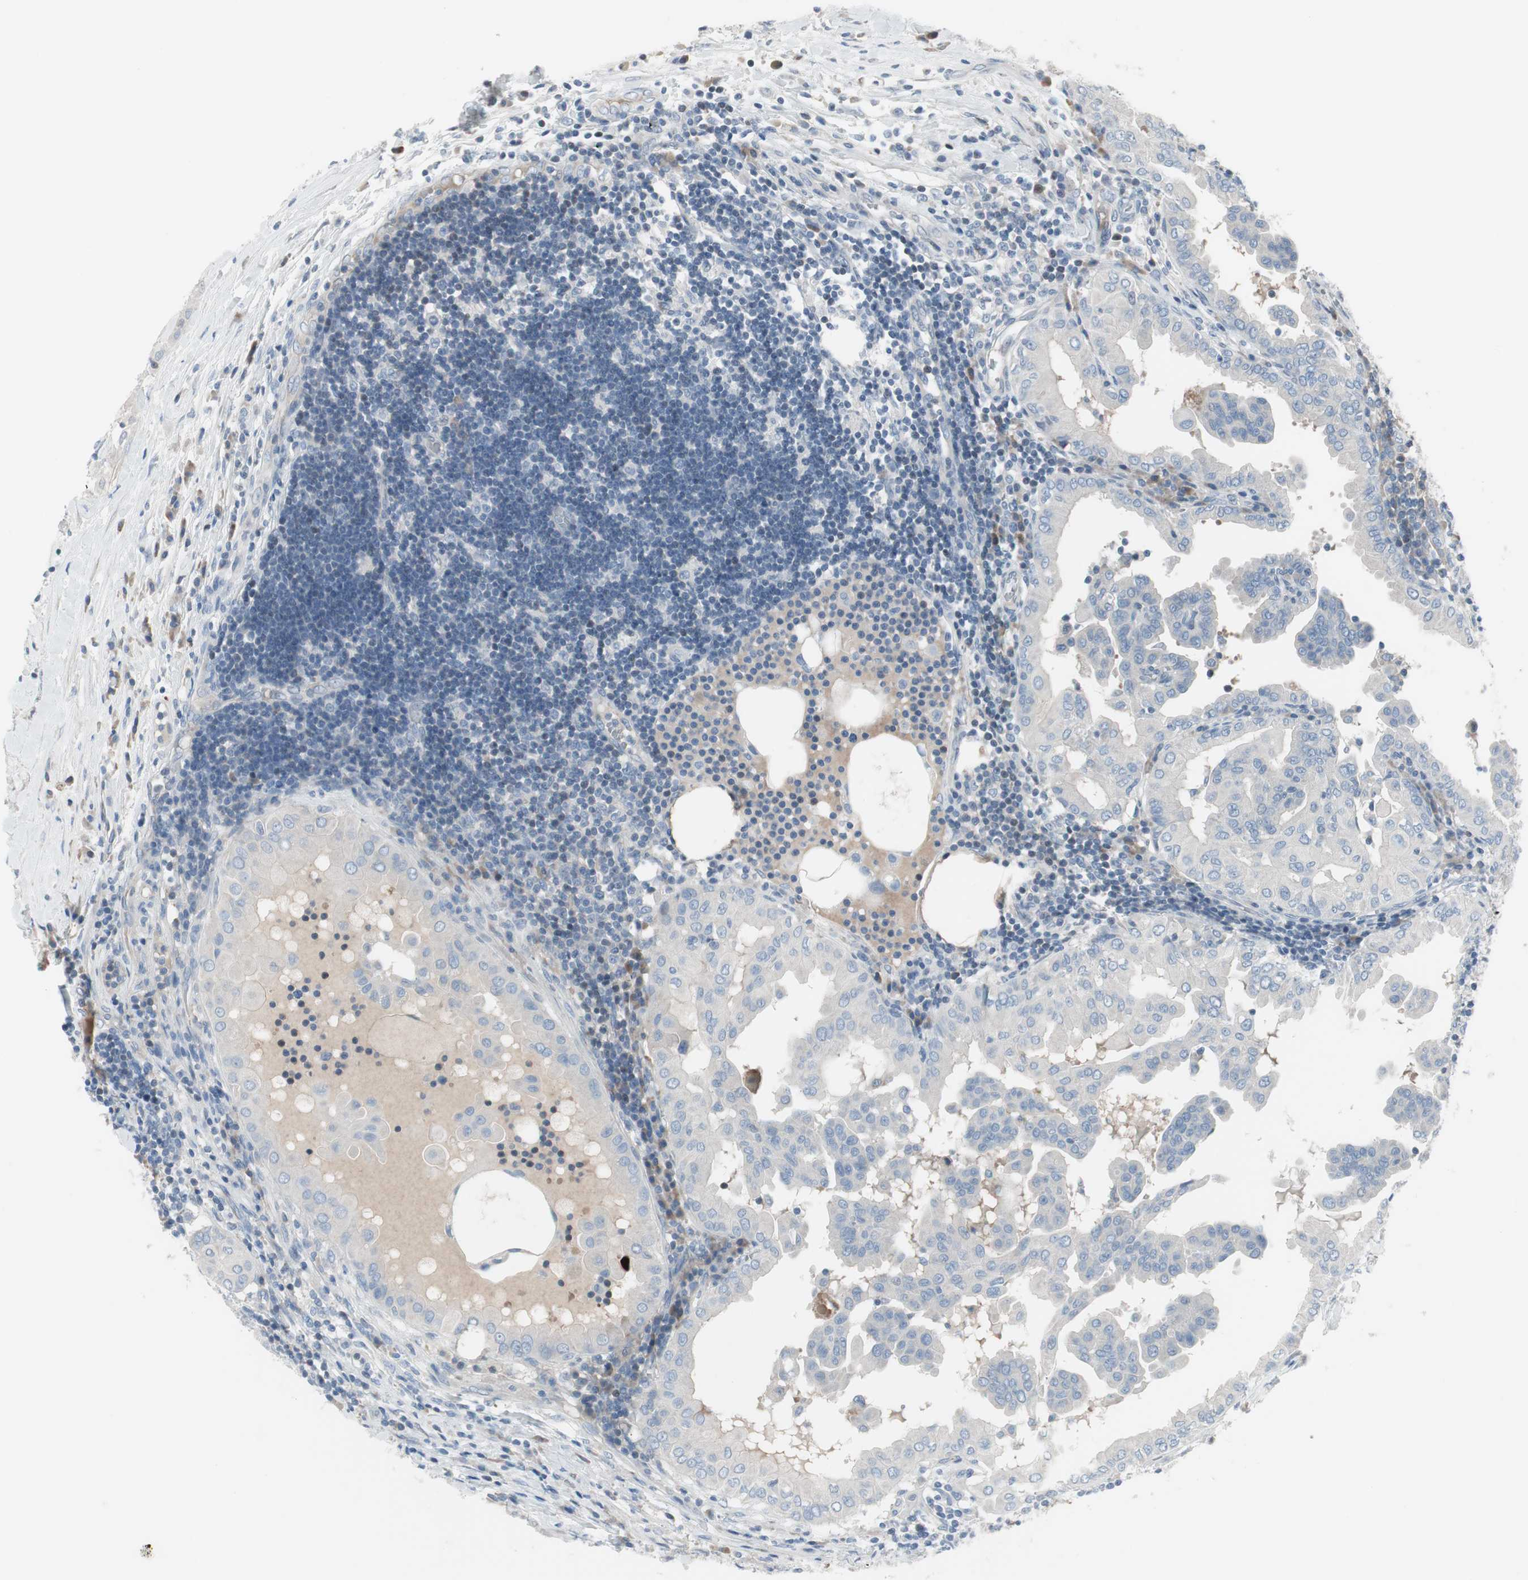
{"staining": {"intensity": "negative", "quantity": "none", "location": "none"}, "tissue": "thyroid cancer", "cell_type": "Tumor cells", "image_type": "cancer", "snomed": [{"axis": "morphology", "description": "Papillary adenocarcinoma, NOS"}, {"axis": "topography", "description": "Thyroid gland"}], "caption": "Thyroid cancer was stained to show a protein in brown. There is no significant expression in tumor cells.", "gene": "PIGR", "patient": {"sex": "male", "age": 33}}